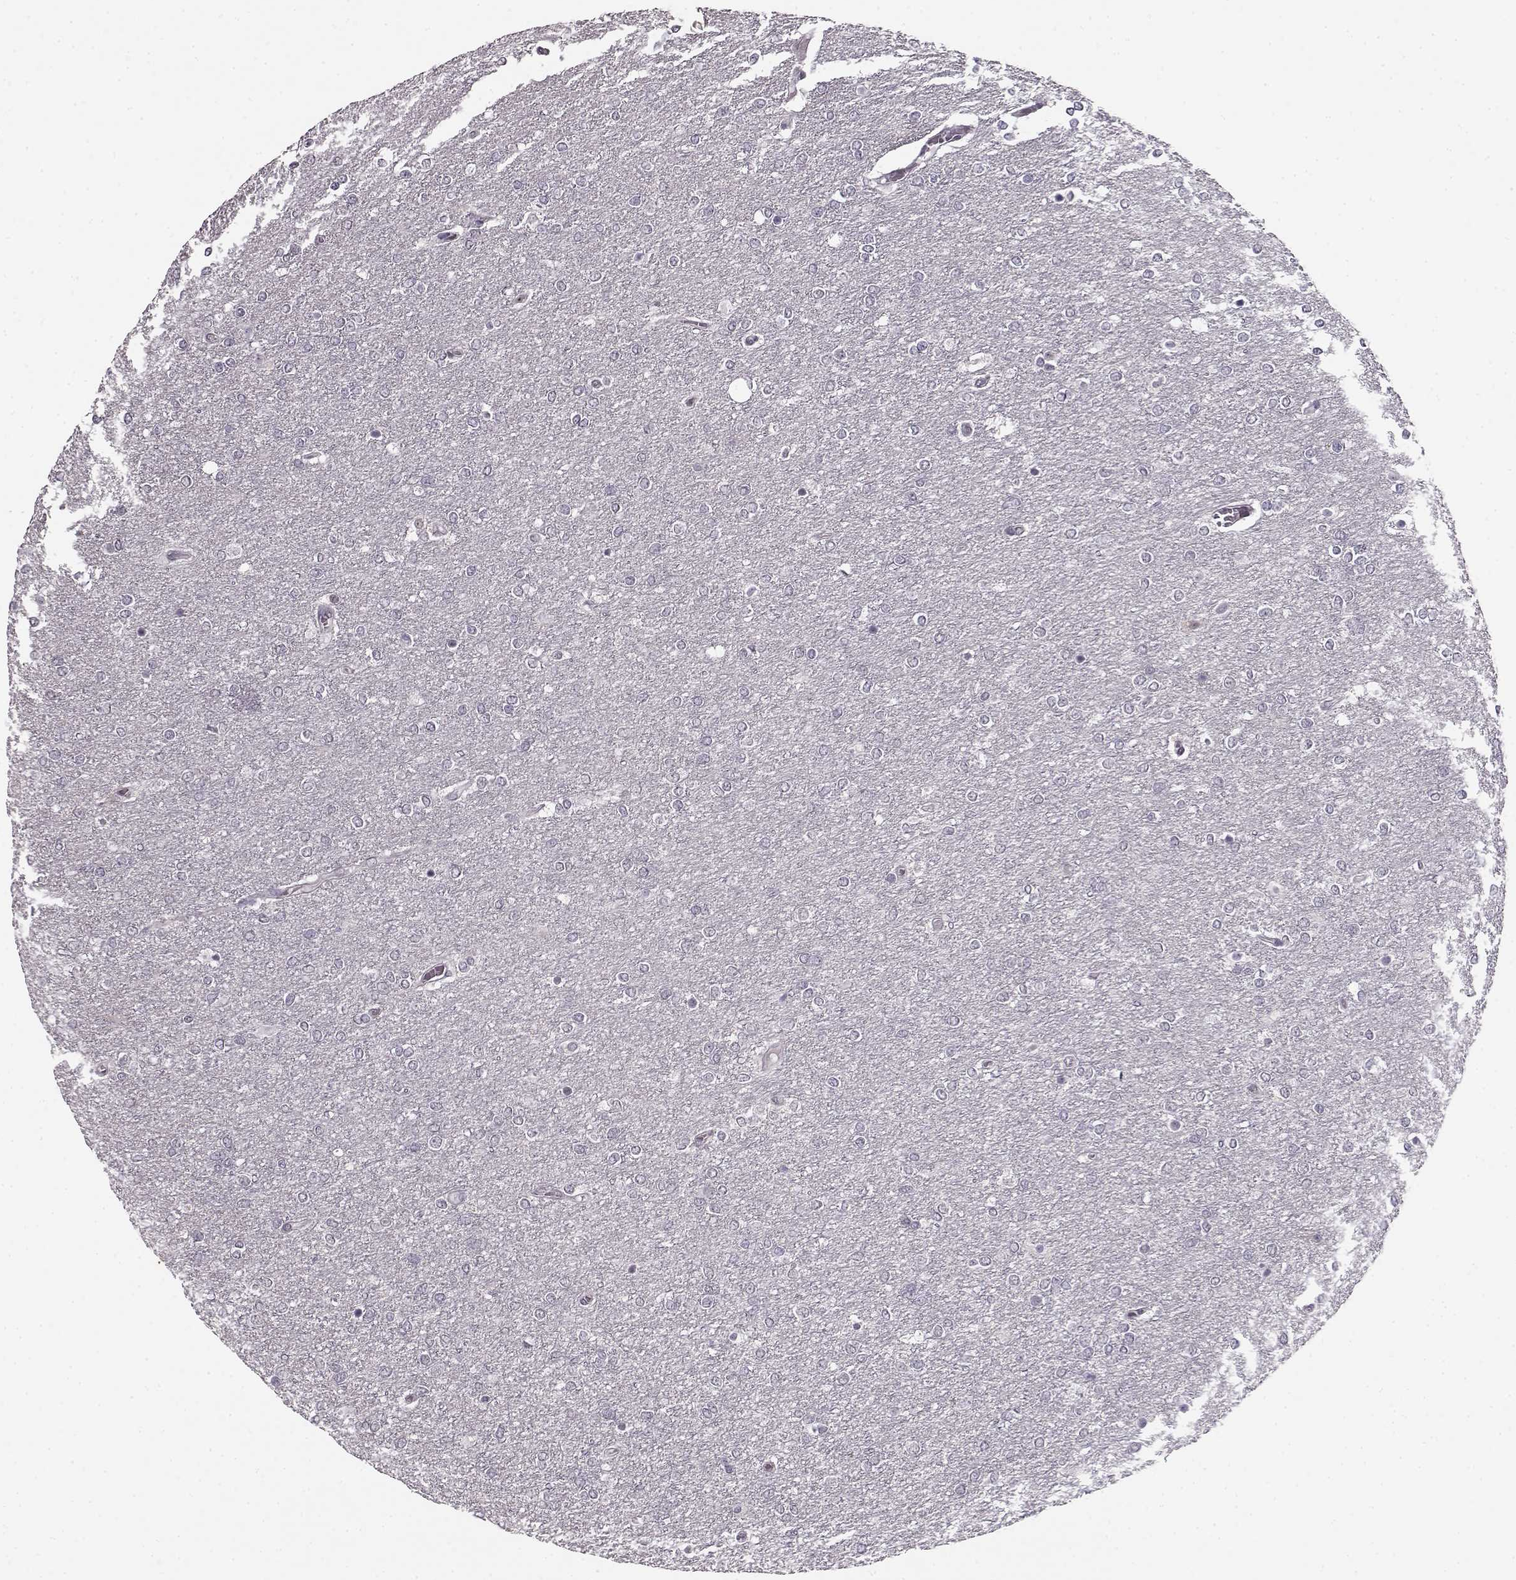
{"staining": {"intensity": "negative", "quantity": "none", "location": "none"}, "tissue": "glioma", "cell_type": "Tumor cells", "image_type": "cancer", "snomed": [{"axis": "morphology", "description": "Glioma, malignant, High grade"}, {"axis": "topography", "description": "Brain"}], "caption": "A histopathology image of human malignant glioma (high-grade) is negative for staining in tumor cells.", "gene": "RP1L1", "patient": {"sex": "female", "age": 61}}